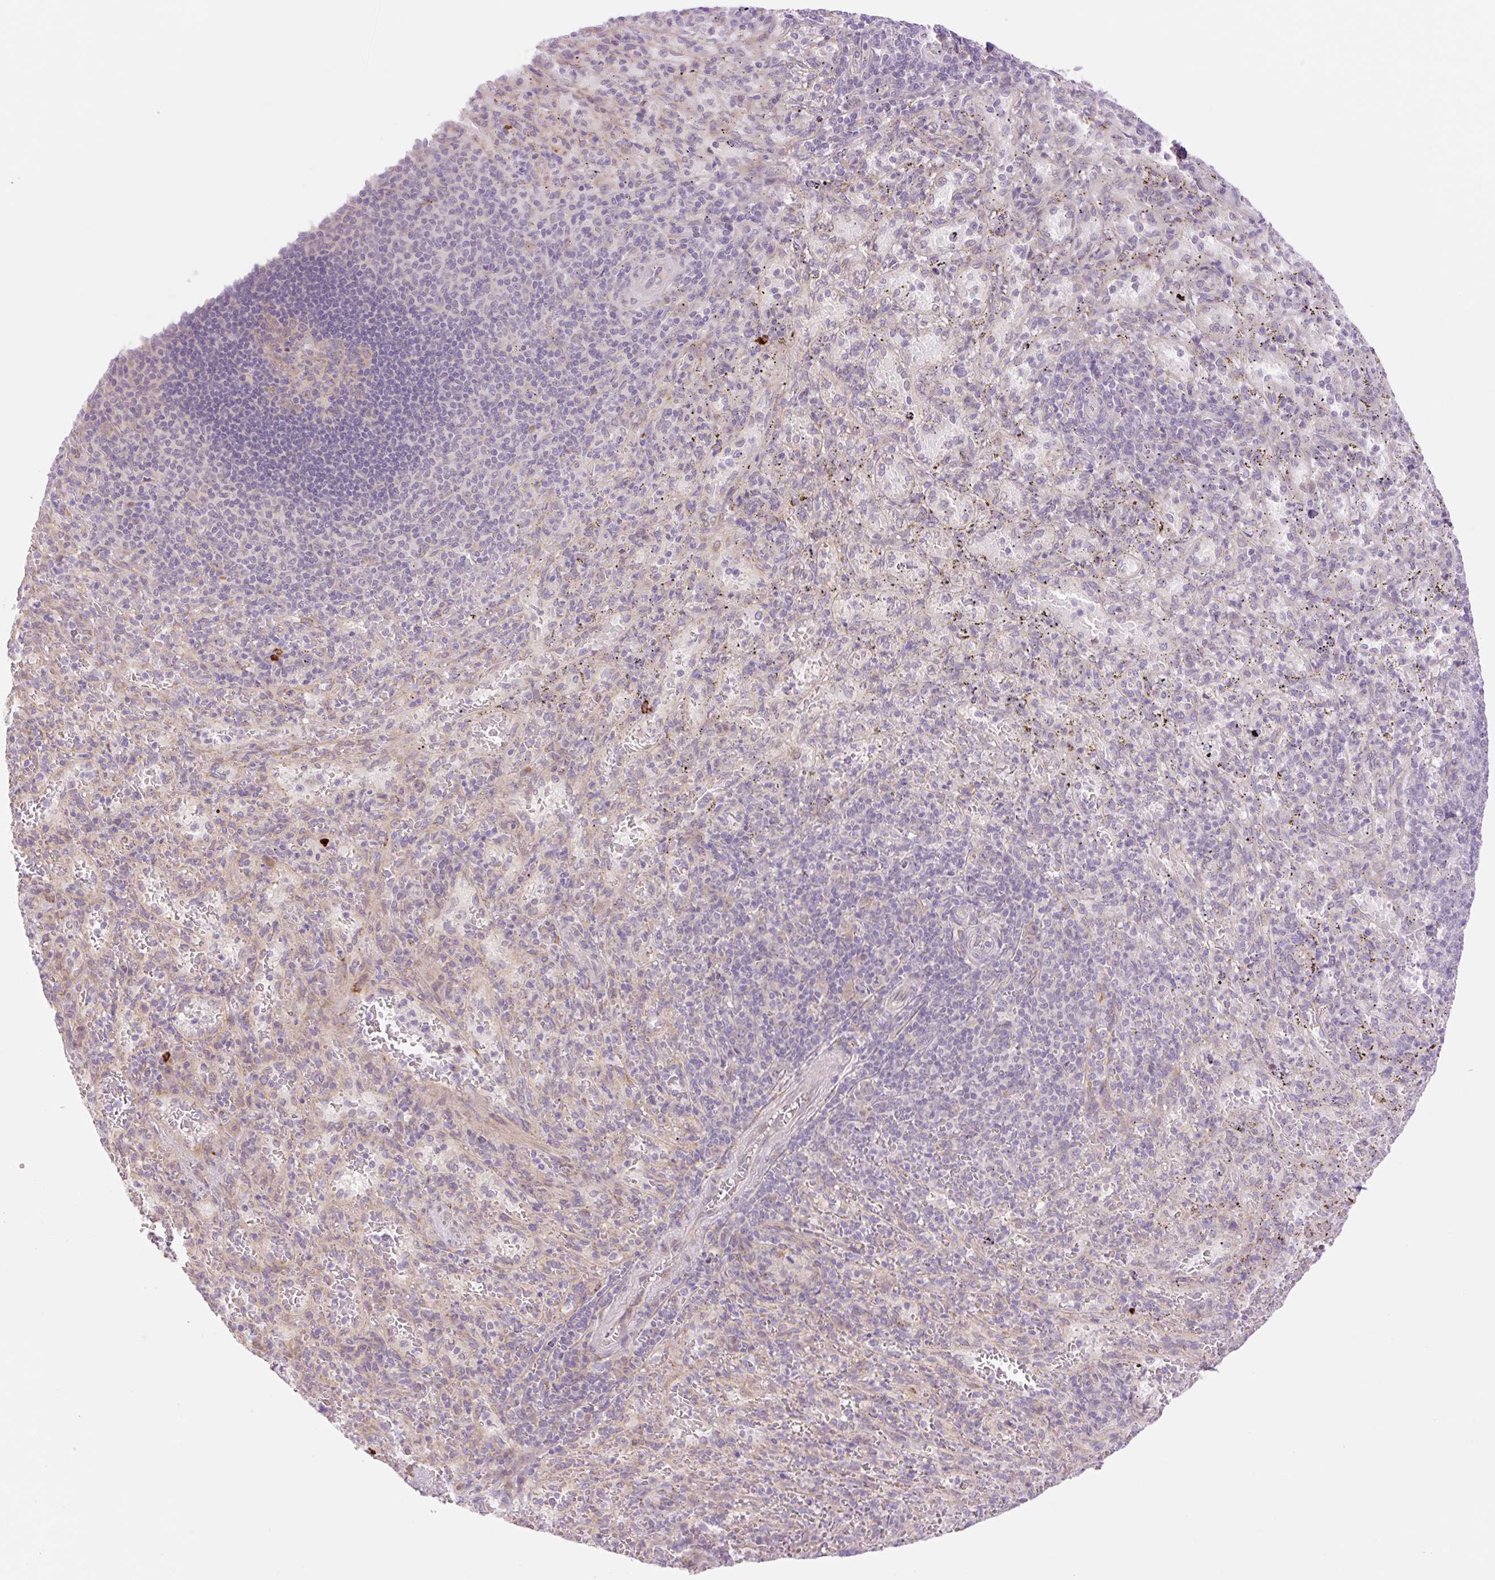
{"staining": {"intensity": "negative", "quantity": "none", "location": "none"}, "tissue": "spleen", "cell_type": "Cells in red pulp", "image_type": "normal", "snomed": [{"axis": "morphology", "description": "Normal tissue, NOS"}, {"axis": "topography", "description": "Spleen"}], "caption": "DAB (3,3'-diaminobenzidine) immunohistochemical staining of benign human spleen shows no significant positivity in cells in red pulp. (DAB immunohistochemistry (IHC) with hematoxylin counter stain).", "gene": "COL5A1", "patient": {"sex": "male", "age": 57}}